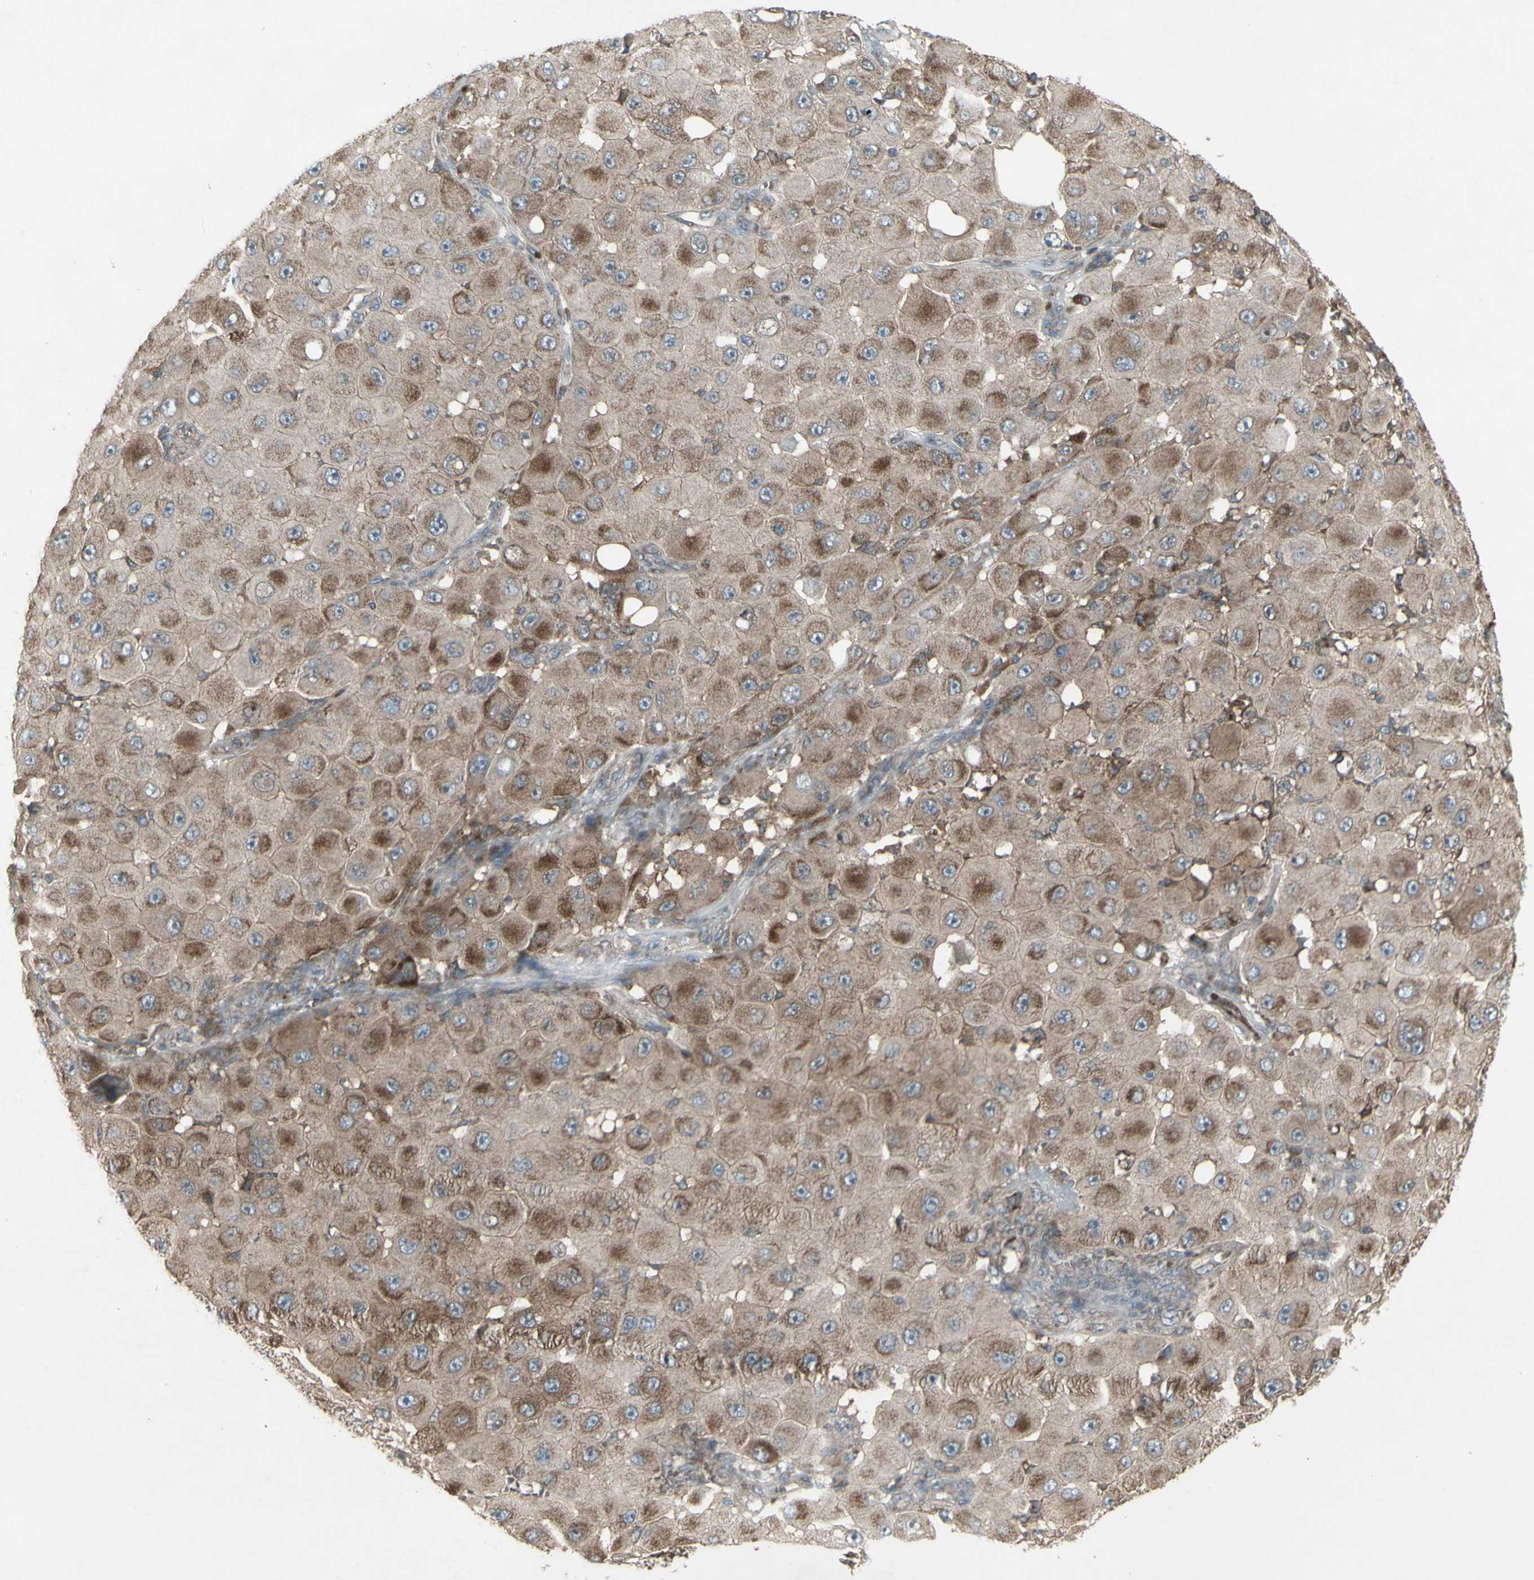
{"staining": {"intensity": "moderate", "quantity": ">75%", "location": "cytoplasmic/membranous"}, "tissue": "melanoma", "cell_type": "Tumor cells", "image_type": "cancer", "snomed": [{"axis": "morphology", "description": "Malignant melanoma, NOS"}, {"axis": "topography", "description": "Skin"}], "caption": "A histopathology image of human malignant melanoma stained for a protein exhibits moderate cytoplasmic/membranous brown staining in tumor cells. Using DAB (3,3'-diaminobenzidine) (brown) and hematoxylin (blue) stains, captured at high magnification using brightfield microscopy.", "gene": "SHC1", "patient": {"sex": "female", "age": 81}}